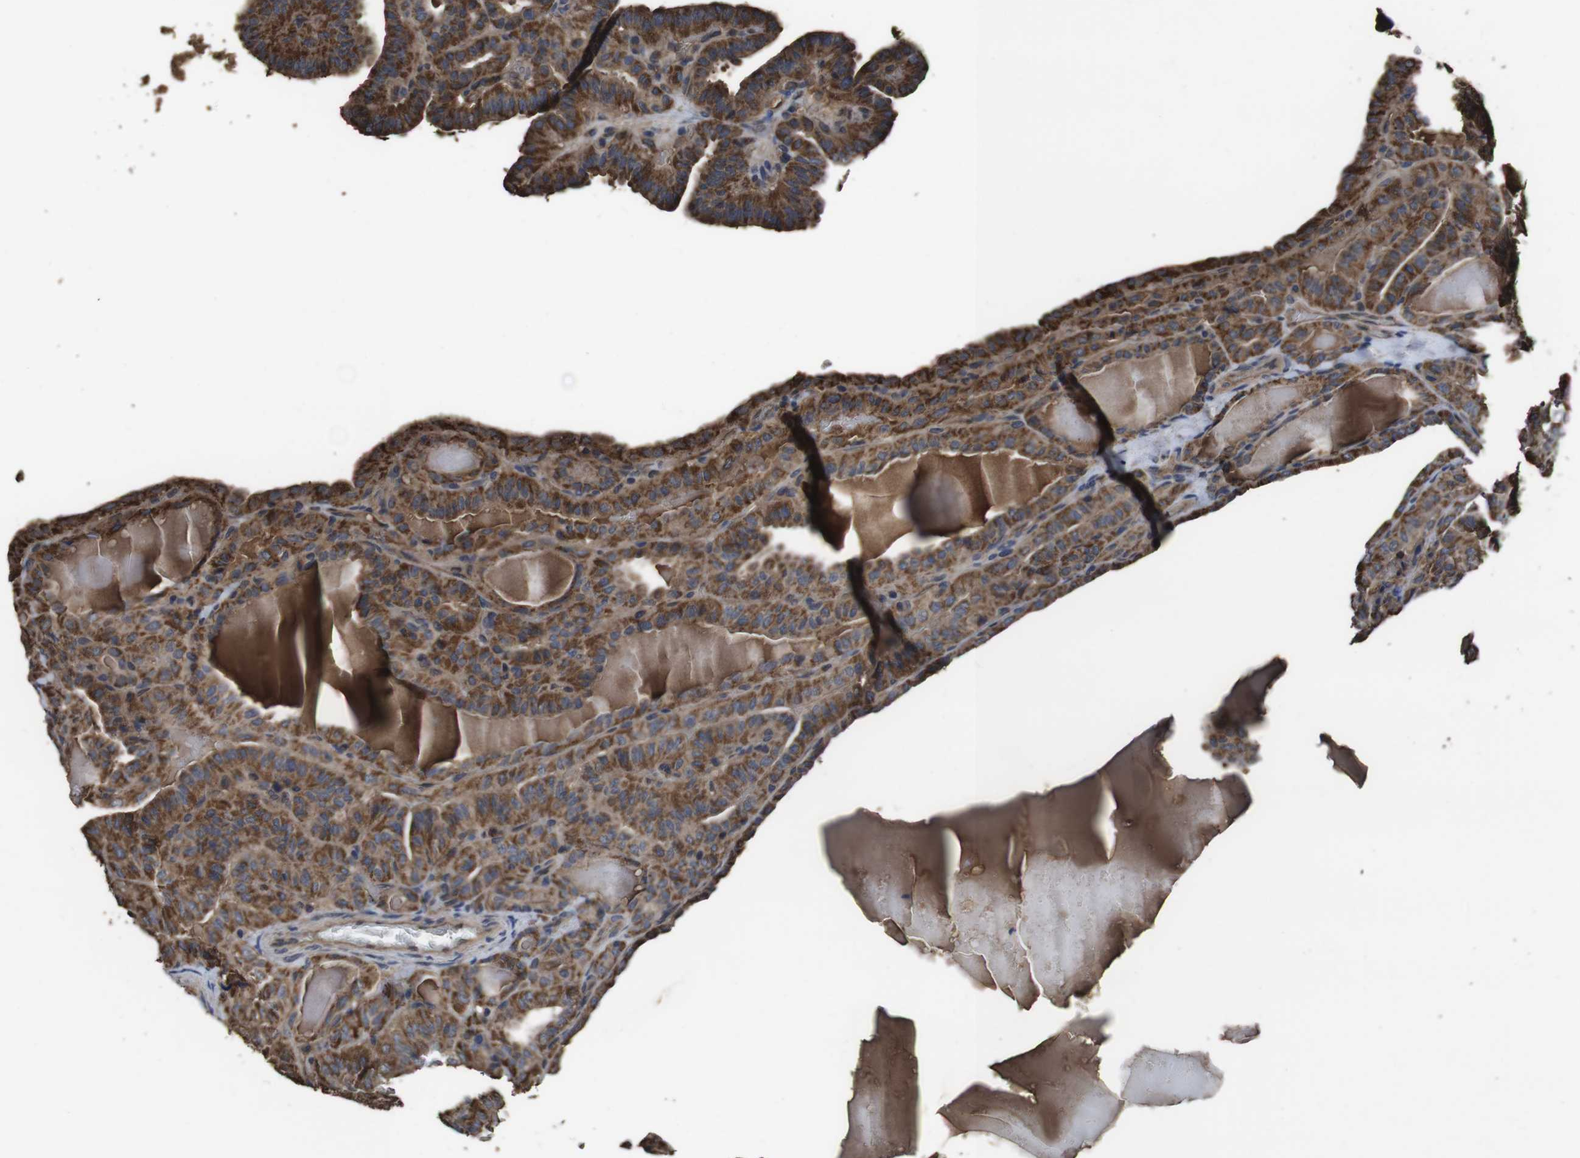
{"staining": {"intensity": "strong", "quantity": ">75%", "location": "cytoplasmic/membranous"}, "tissue": "thyroid cancer", "cell_type": "Tumor cells", "image_type": "cancer", "snomed": [{"axis": "morphology", "description": "Papillary adenocarcinoma, NOS"}, {"axis": "topography", "description": "Thyroid gland"}], "caption": "IHC of human thyroid cancer (papillary adenocarcinoma) shows high levels of strong cytoplasmic/membranous staining in about >75% of tumor cells.", "gene": "CXCL11", "patient": {"sex": "male", "age": 77}}